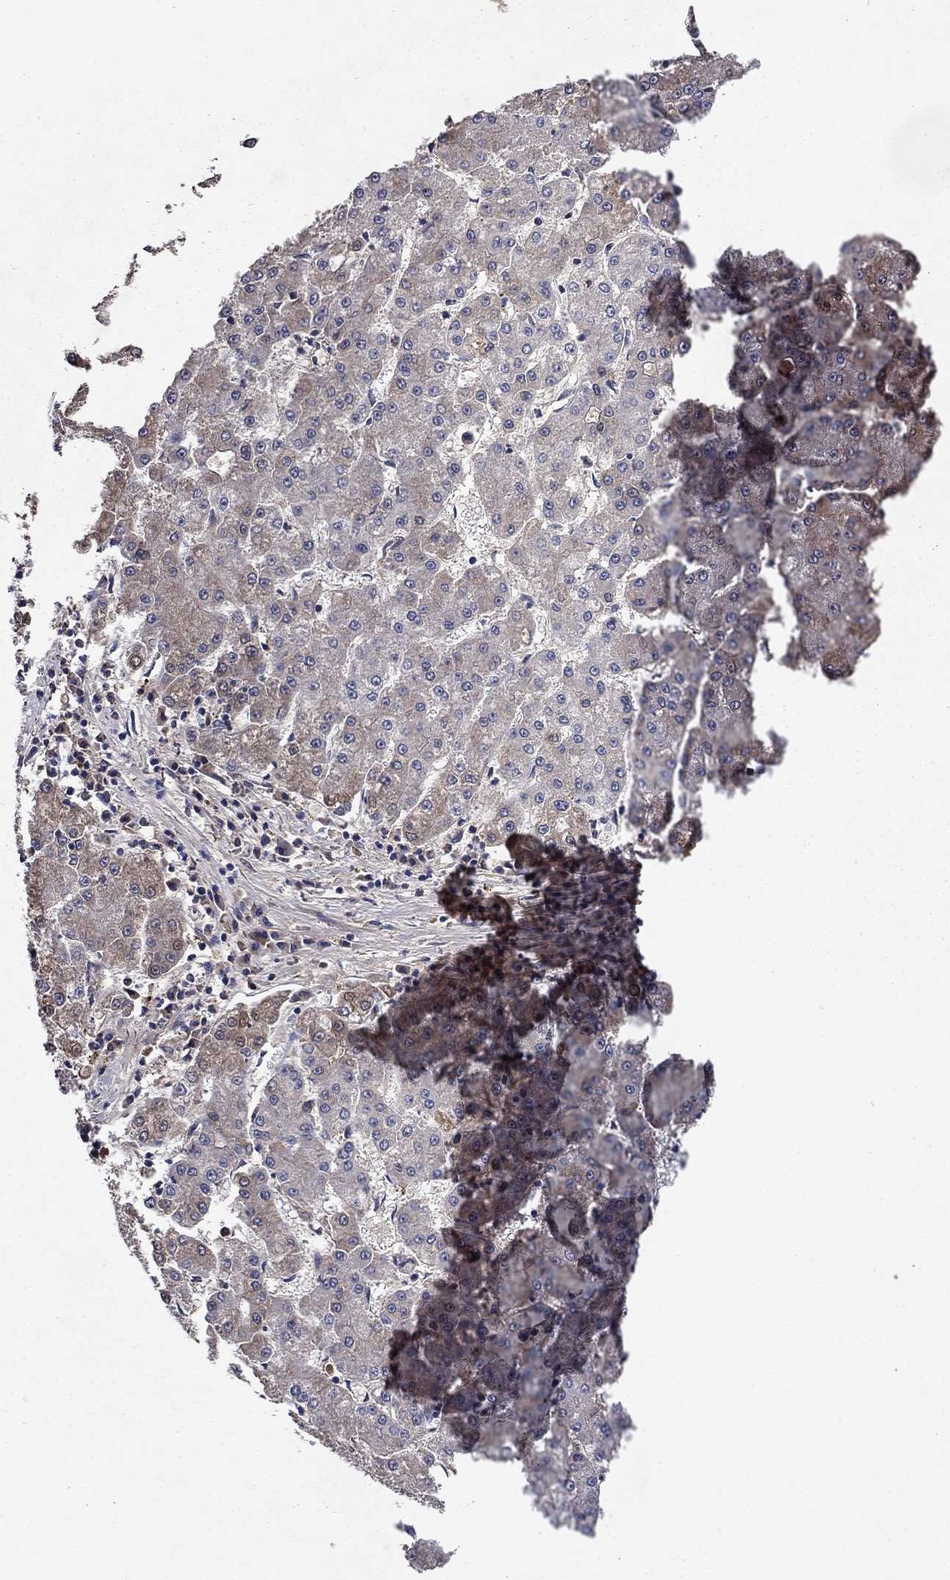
{"staining": {"intensity": "negative", "quantity": "none", "location": "none"}, "tissue": "liver cancer", "cell_type": "Tumor cells", "image_type": "cancer", "snomed": [{"axis": "morphology", "description": "Carcinoma, Hepatocellular, NOS"}, {"axis": "topography", "description": "Liver"}], "caption": "There is no significant expression in tumor cells of hepatocellular carcinoma (liver). The staining was performed using DAB (3,3'-diaminobenzidine) to visualize the protein expression in brown, while the nuclei were stained in blue with hematoxylin (Magnification: 20x).", "gene": "PROS1", "patient": {"sex": "male", "age": 73}}